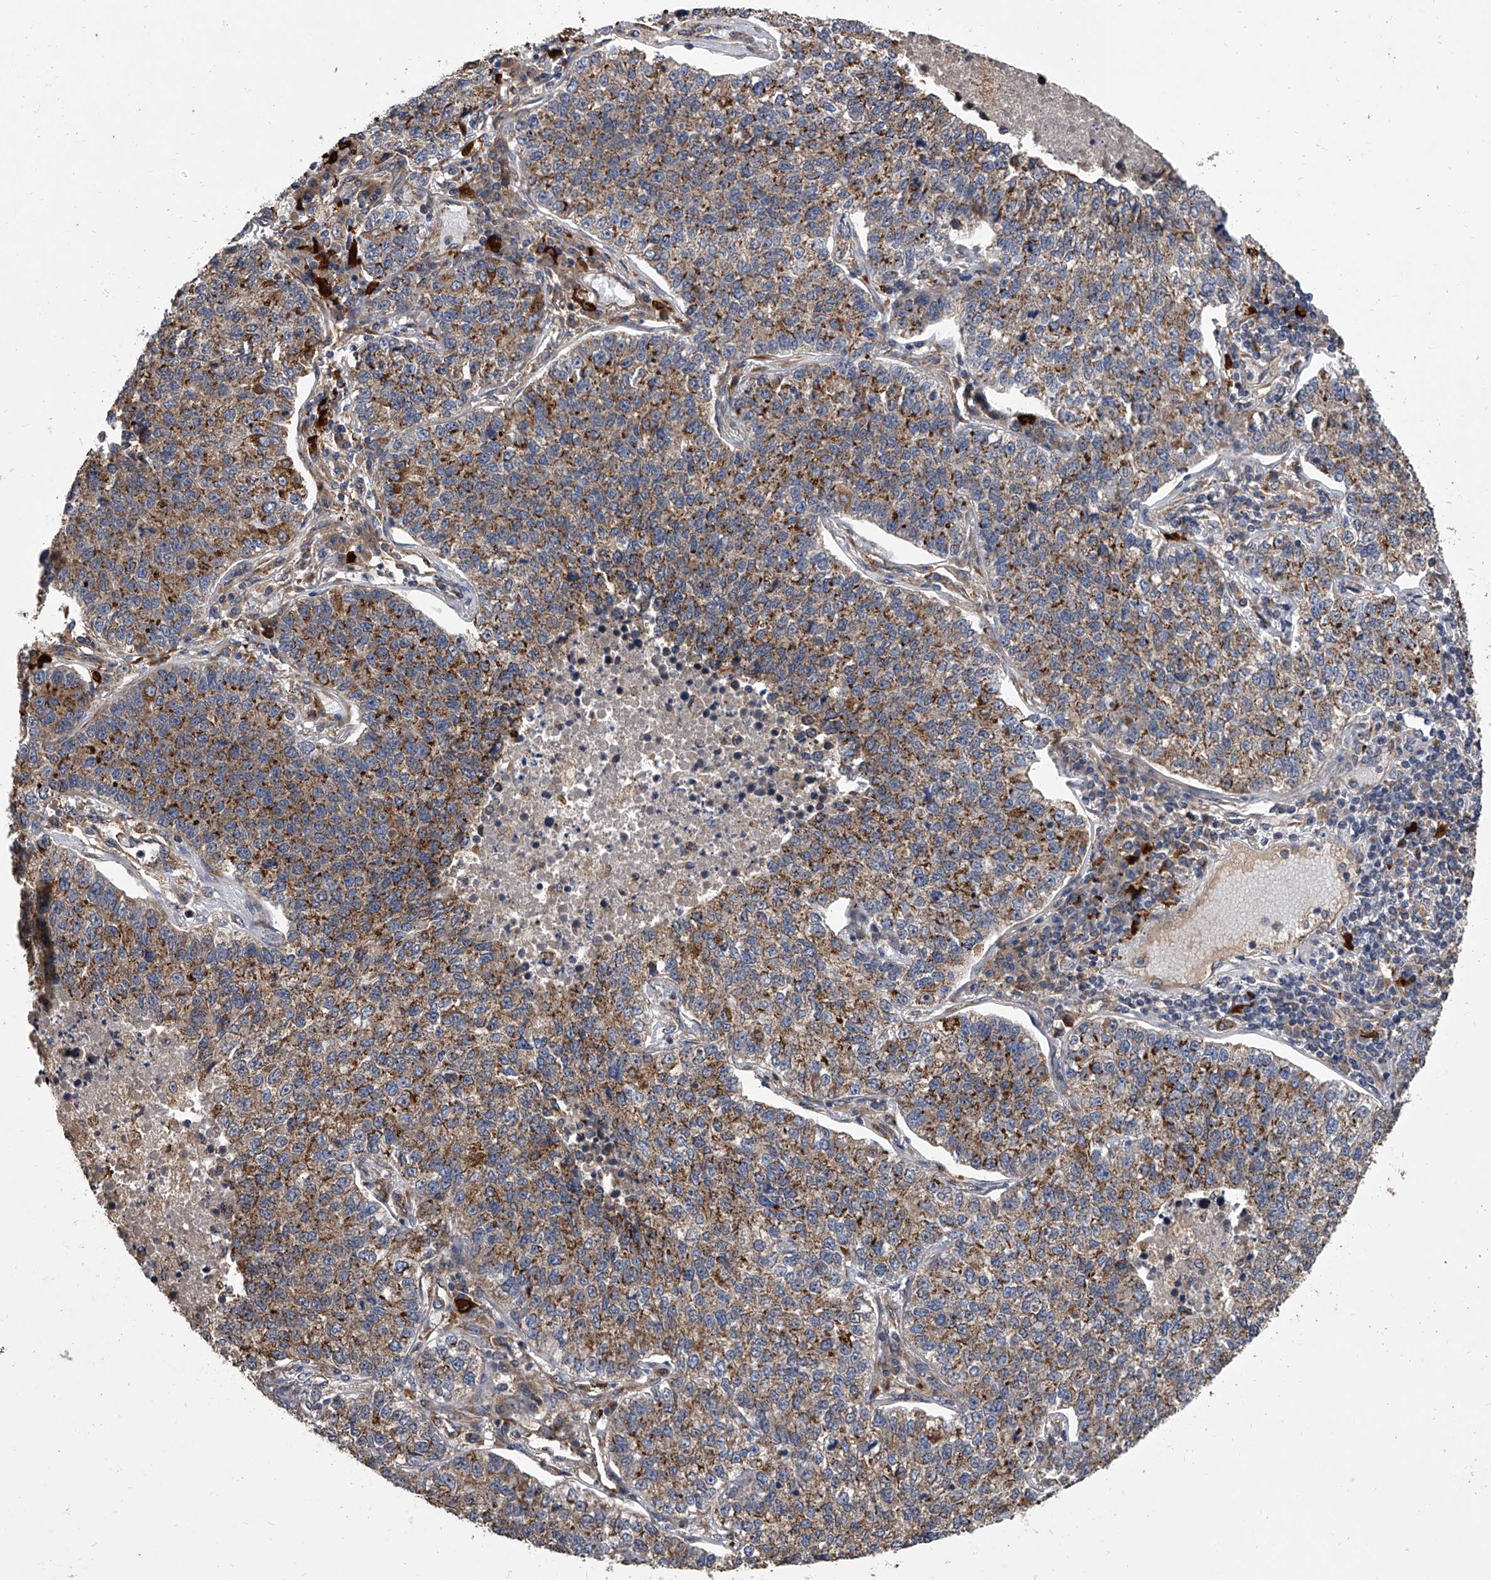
{"staining": {"intensity": "moderate", "quantity": ">75%", "location": "cytoplasmic/membranous"}, "tissue": "lung cancer", "cell_type": "Tumor cells", "image_type": "cancer", "snomed": [{"axis": "morphology", "description": "Adenocarcinoma, NOS"}, {"axis": "topography", "description": "Lung"}], "caption": "Human lung cancer (adenocarcinoma) stained for a protein (brown) exhibits moderate cytoplasmic/membranous positive staining in about >75% of tumor cells.", "gene": "EXOC4", "patient": {"sex": "male", "age": 49}}